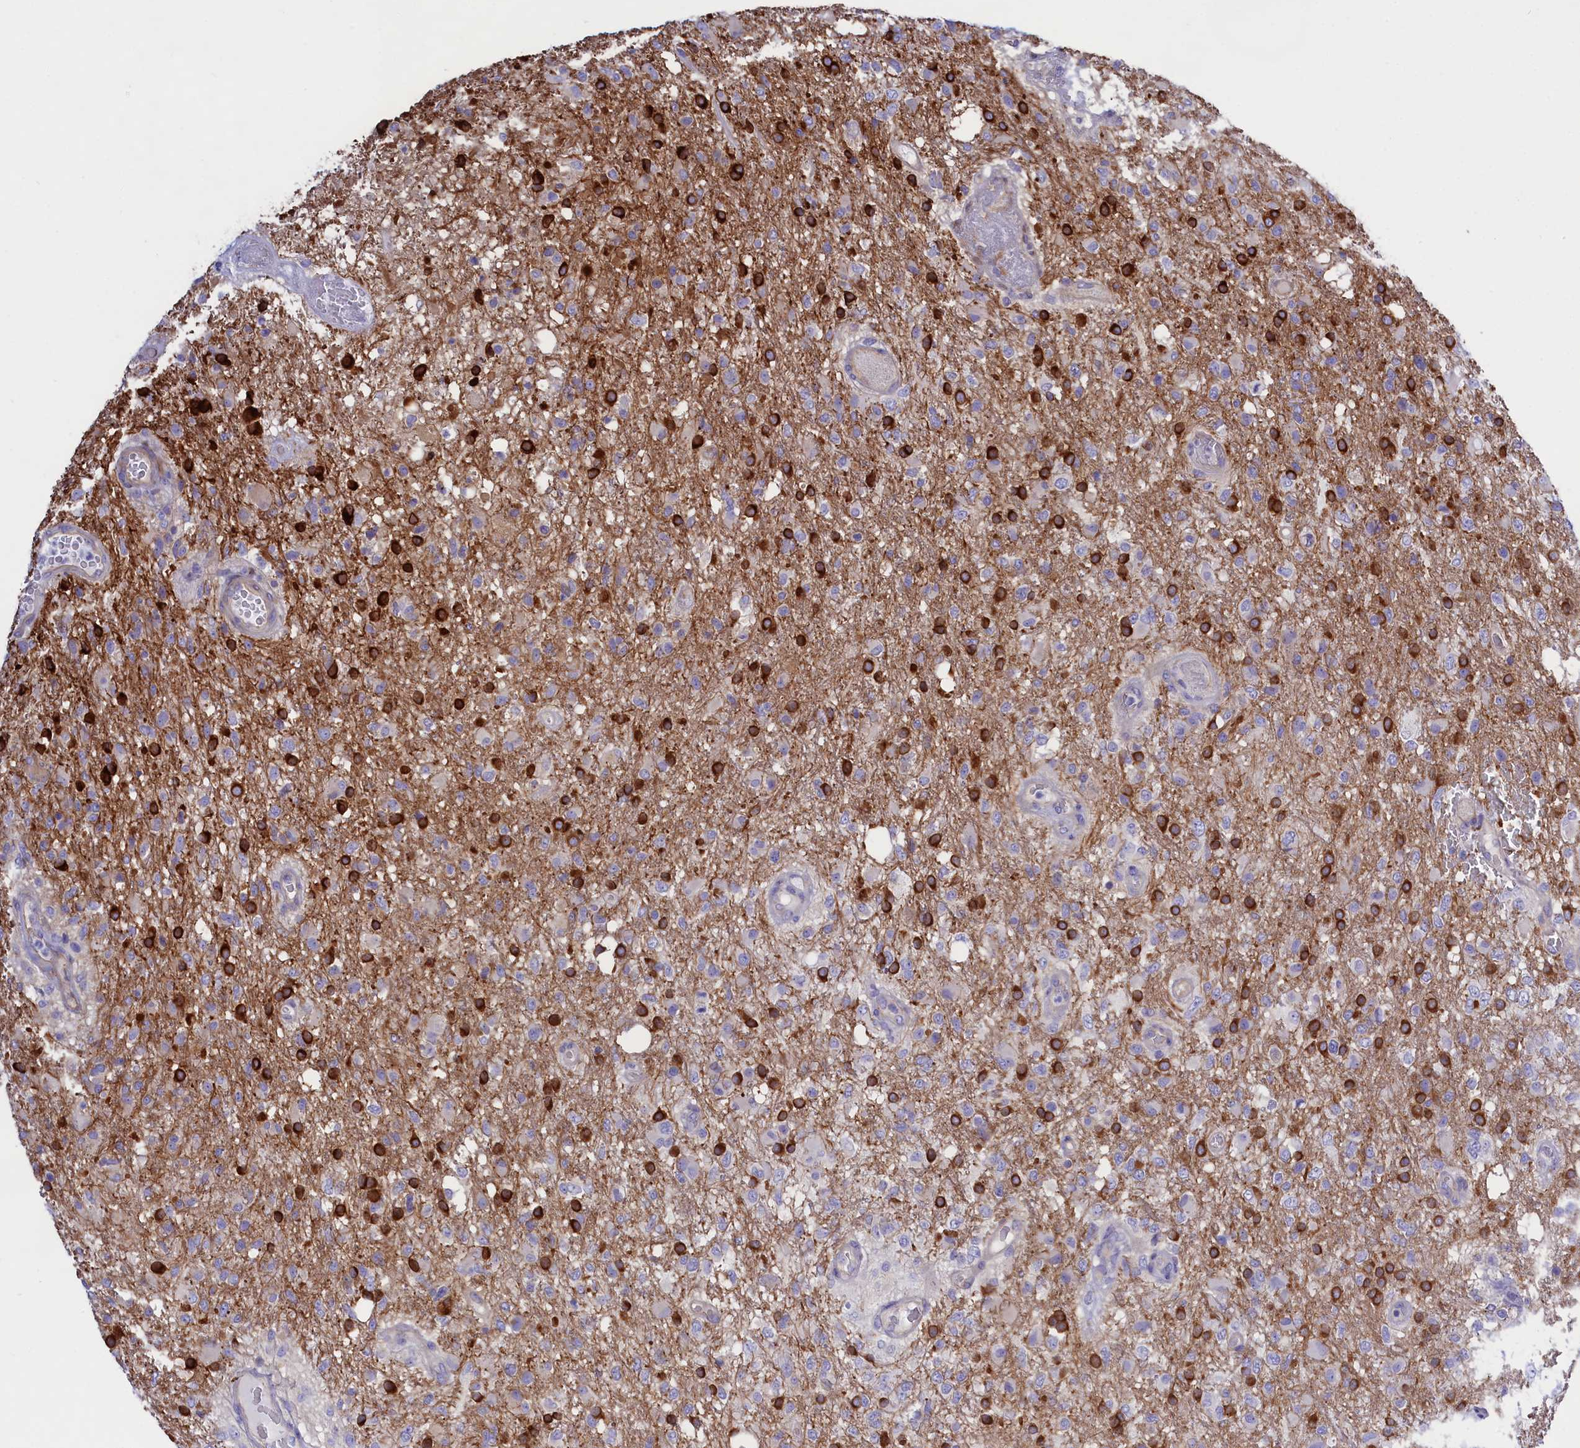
{"staining": {"intensity": "strong", "quantity": "25%-75%", "location": "cytoplasmic/membranous"}, "tissue": "glioma", "cell_type": "Tumor cells", "image_type": "cancer", "snomed": [{"axis": "morphology", "description": "Glioma, malignant, High grade"}, {"axis": "topography", "description": "Brain"}], "caption": "Malignant glioma (high-grade) was stained to show a protein in brown. There is high levels of strong cytoplasmic/membranous expression in approximately 25%-75% of tumor cells.", "gene": "PPP1R13L", "patient": {"sex": "female", "age": 74}}